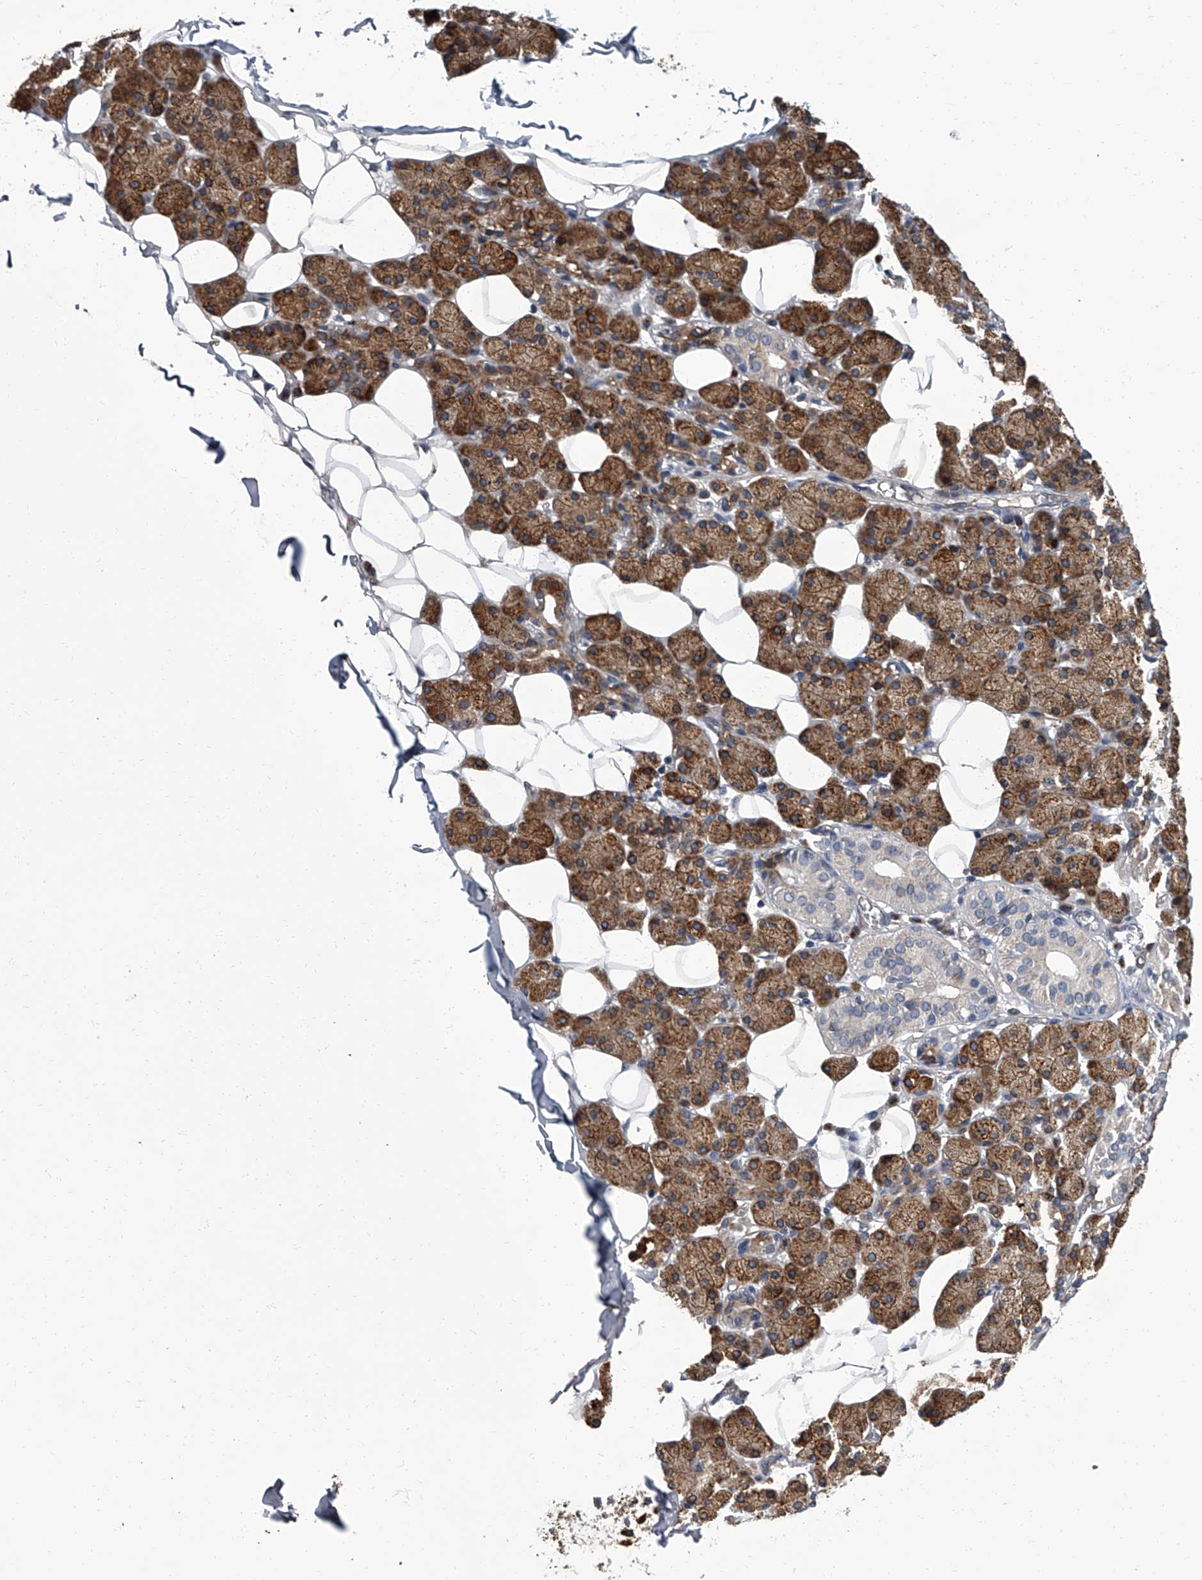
{"staining": {"intensity": "strong", "quantity": ">75%", "location": "cytoplasmic/membranous"}, "tissue": "salivary gland", "cell_type": "Glandular cells", "image_type": "normal", "snomed": [{"axis": "morphology", "description": "Normal tissue, NOS"}, {"axis": "topography", "description": "Salivary gland"}], "caption": "Protein staining by IHC shows strong cytoplasmic/membranous positivity in about >75% of glandular cells in normal salivary gland. The staining was performed using DAB (3,3'-diaminobenzidine), with brown indicating positive protein expression. Nuclei are stained blue with hematoxylin.", "gene": "SIRT4", "patient": {"sex": "female", "age": 33}}